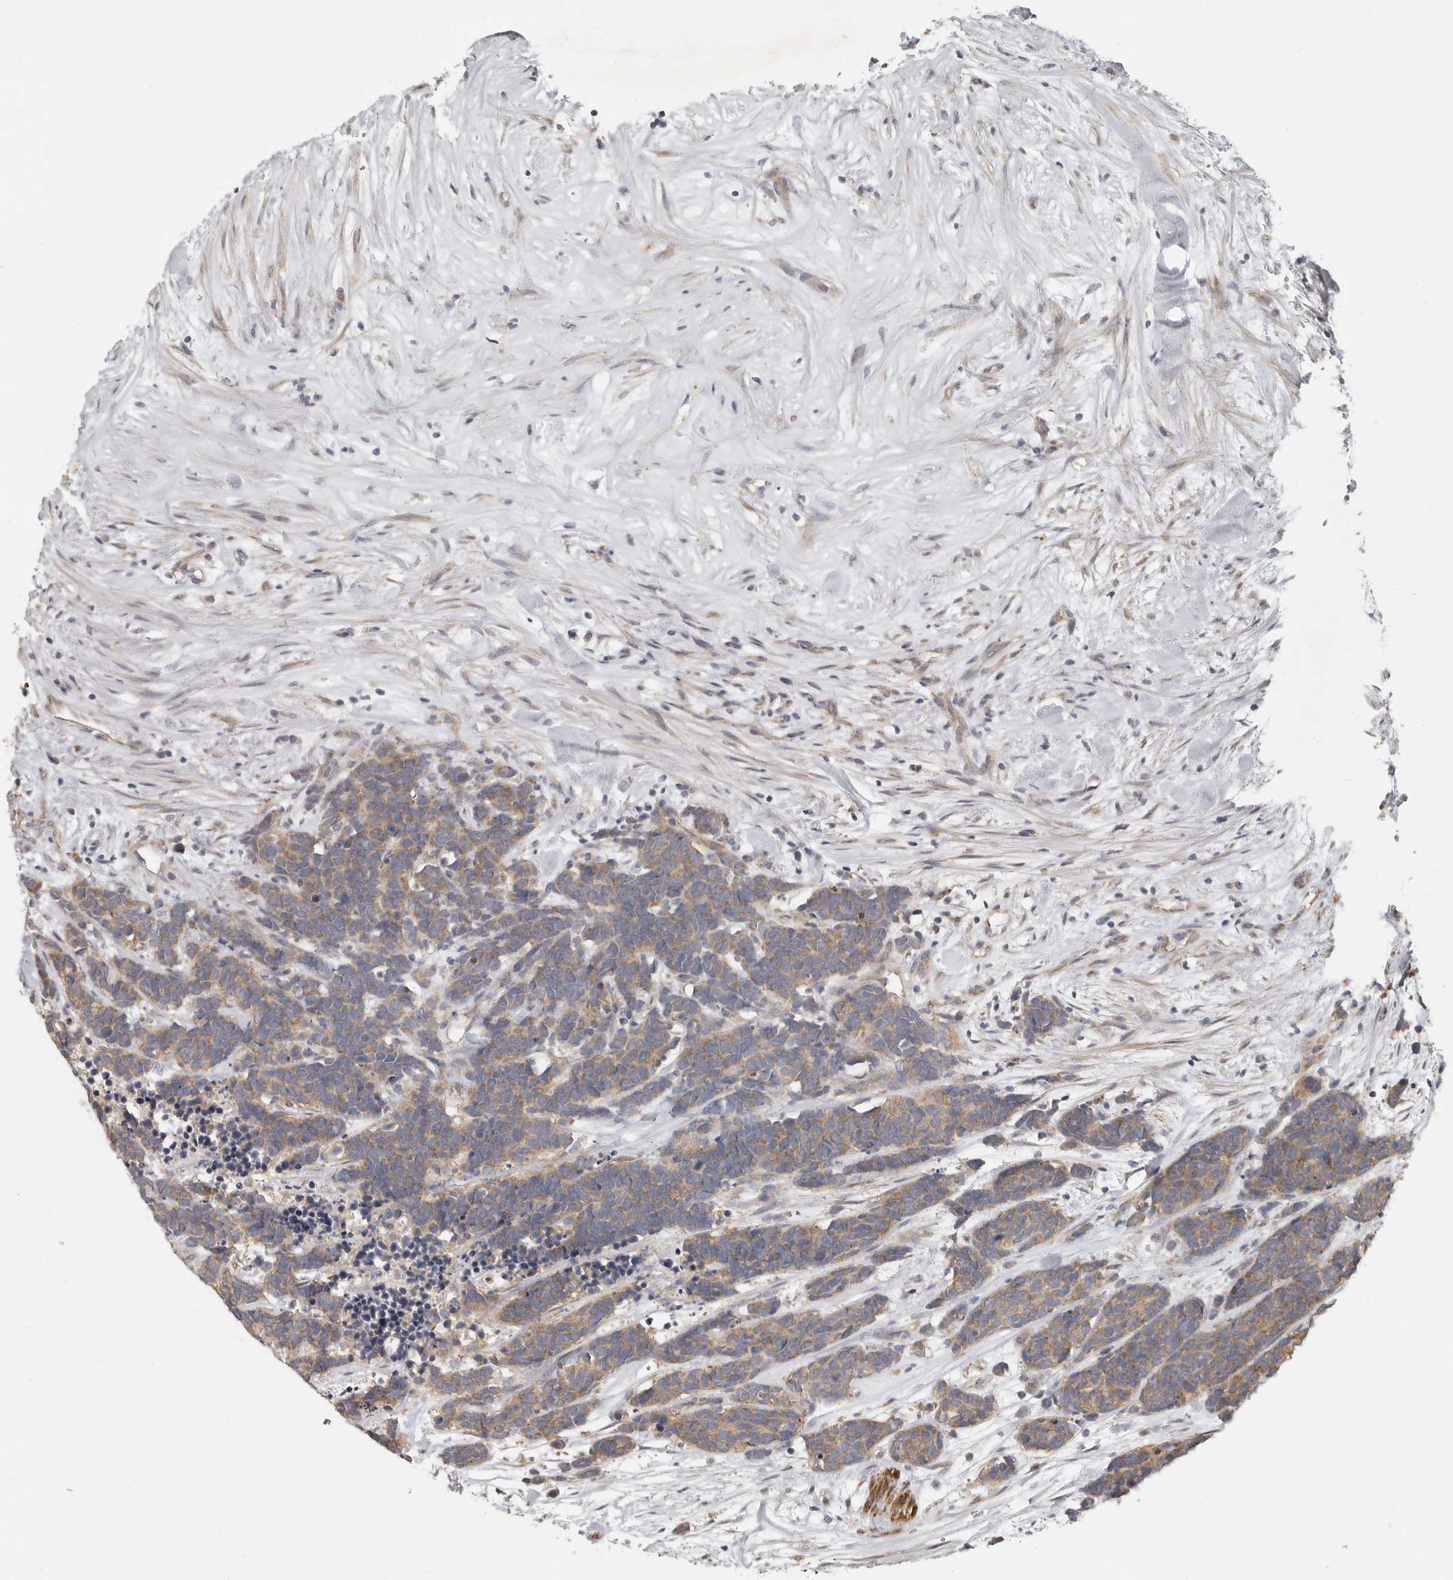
{"staining": {"intensity": "moderate", "quantity": ">75%", "location": "cytoplasmic/membranous"}, "tissue": "carcinoid", "cell_type": "Tumor cells", "image_type": "cancer", "snomed": [{"axis": "morphology", "description": "Carcinoma, NOS"}, {"axis": "morphology", "description": "Carcinoid, malignant, NOS"}, {"axis": "topography", "description": "Urinary bladder"}], "caption": "Immunohistochemistry (IHC) histopathology image of human carcinoma stained for a protein (brown), which demonstrates medium levels of moderate cytoplasmic/membranous expression in about >75% of tumor cells.", "gene": "UNK", "patient": {"sex": "male", "age": 57}}